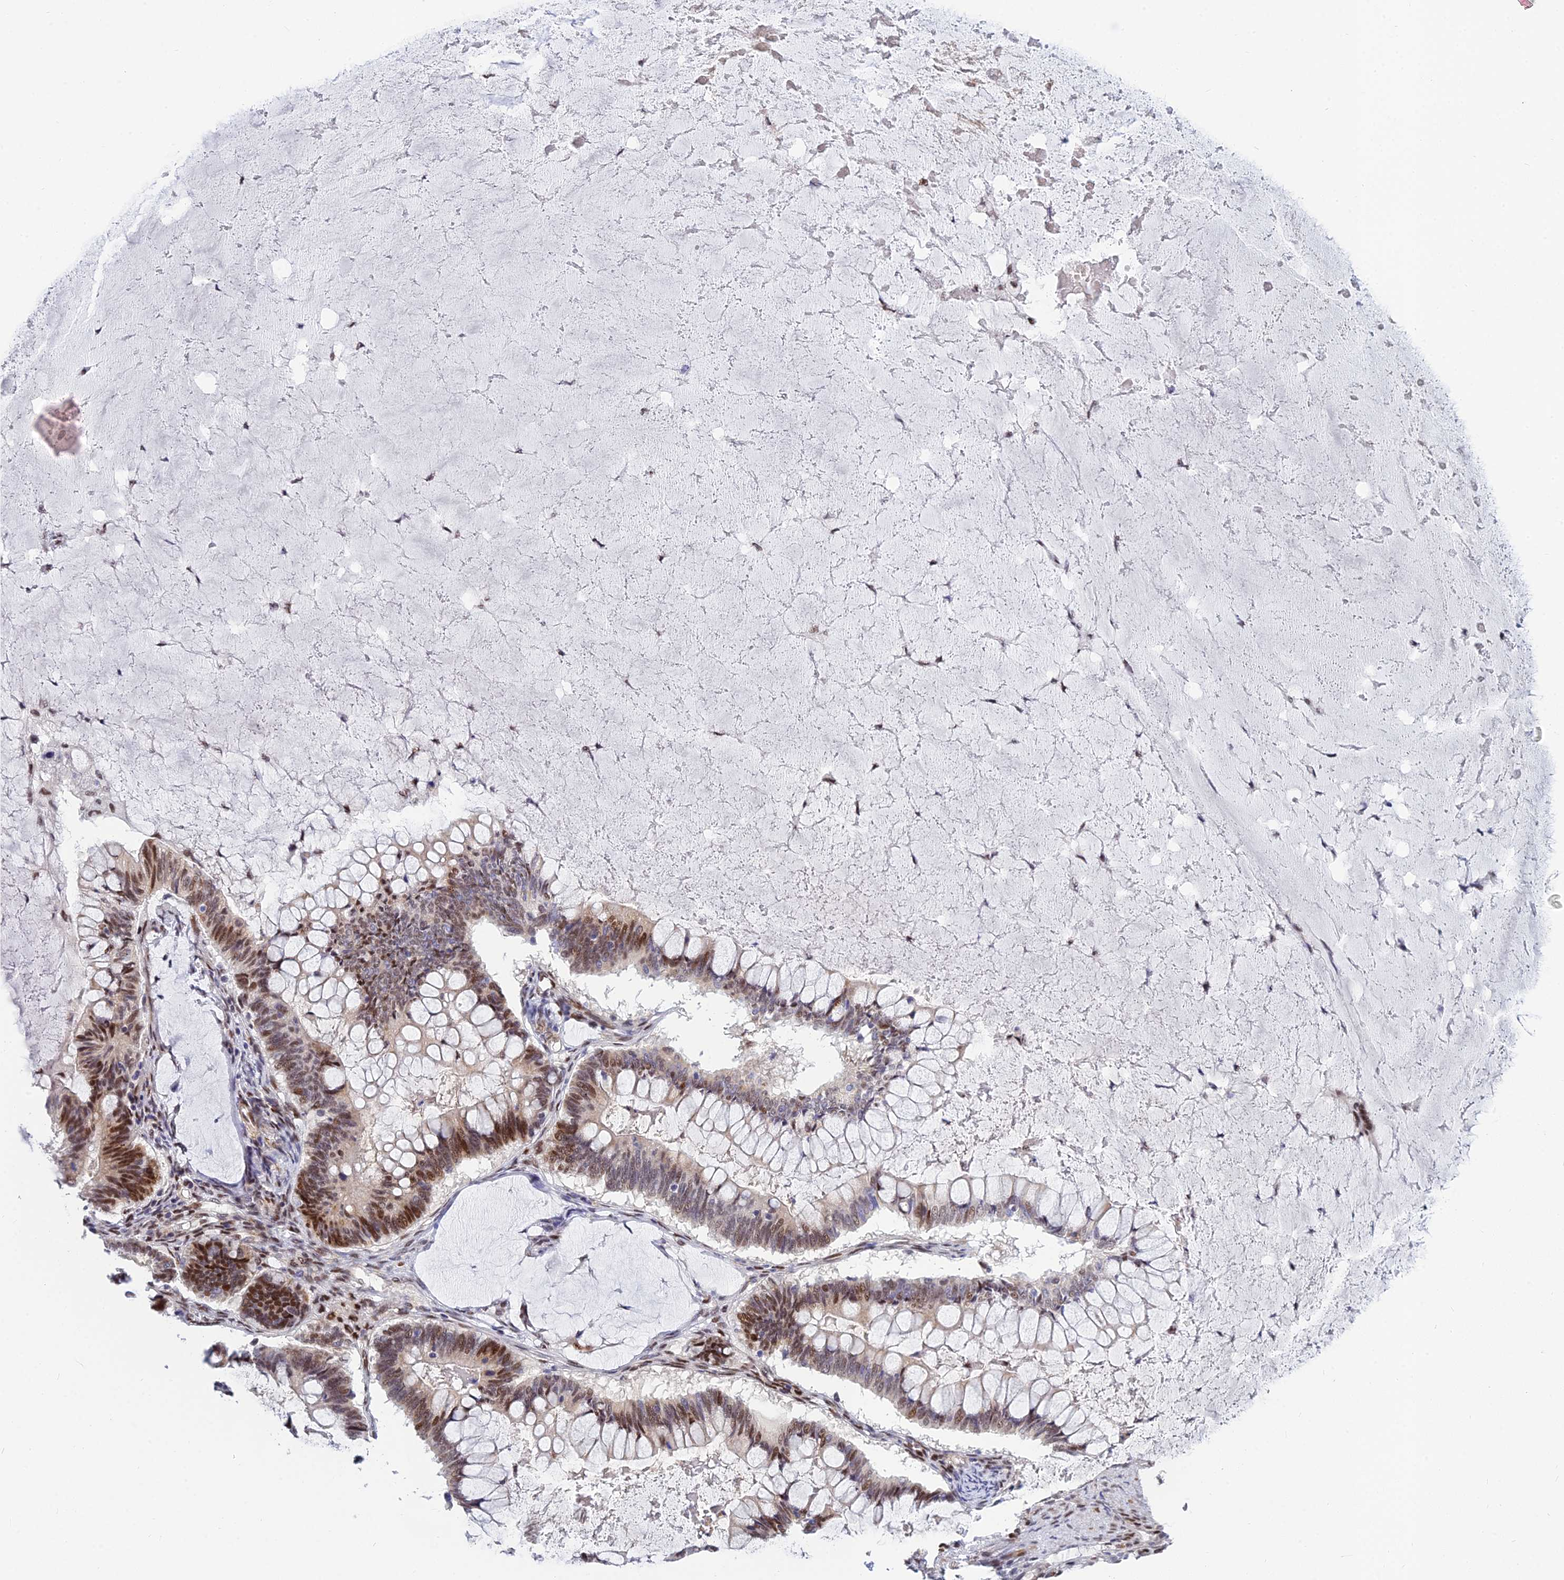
{"staining": {"intensity": "moderate", "quantity": ">75%", "location": "nuclear"}, "tissue": "ovarian cancer", "cell_type": "Tumor cells", "image_type": "cancer", "snomed": [{"axis": "morphology", "description": "Cystadenocarcinoma, mucinous, NOS"}, {"axis": "topography", "description": "Ovary"}], "caption": "Ovarian mucinous cystadenocarcinoma stained for a protein displays moderate nuclear positivity in tumor cells. Using DAB (brown) and hematoxylin (blue) stains, captured at high magnification using brightfield microscopy.", "gene": "CLK4", "patient": {"sex": "female", "age": 61}}